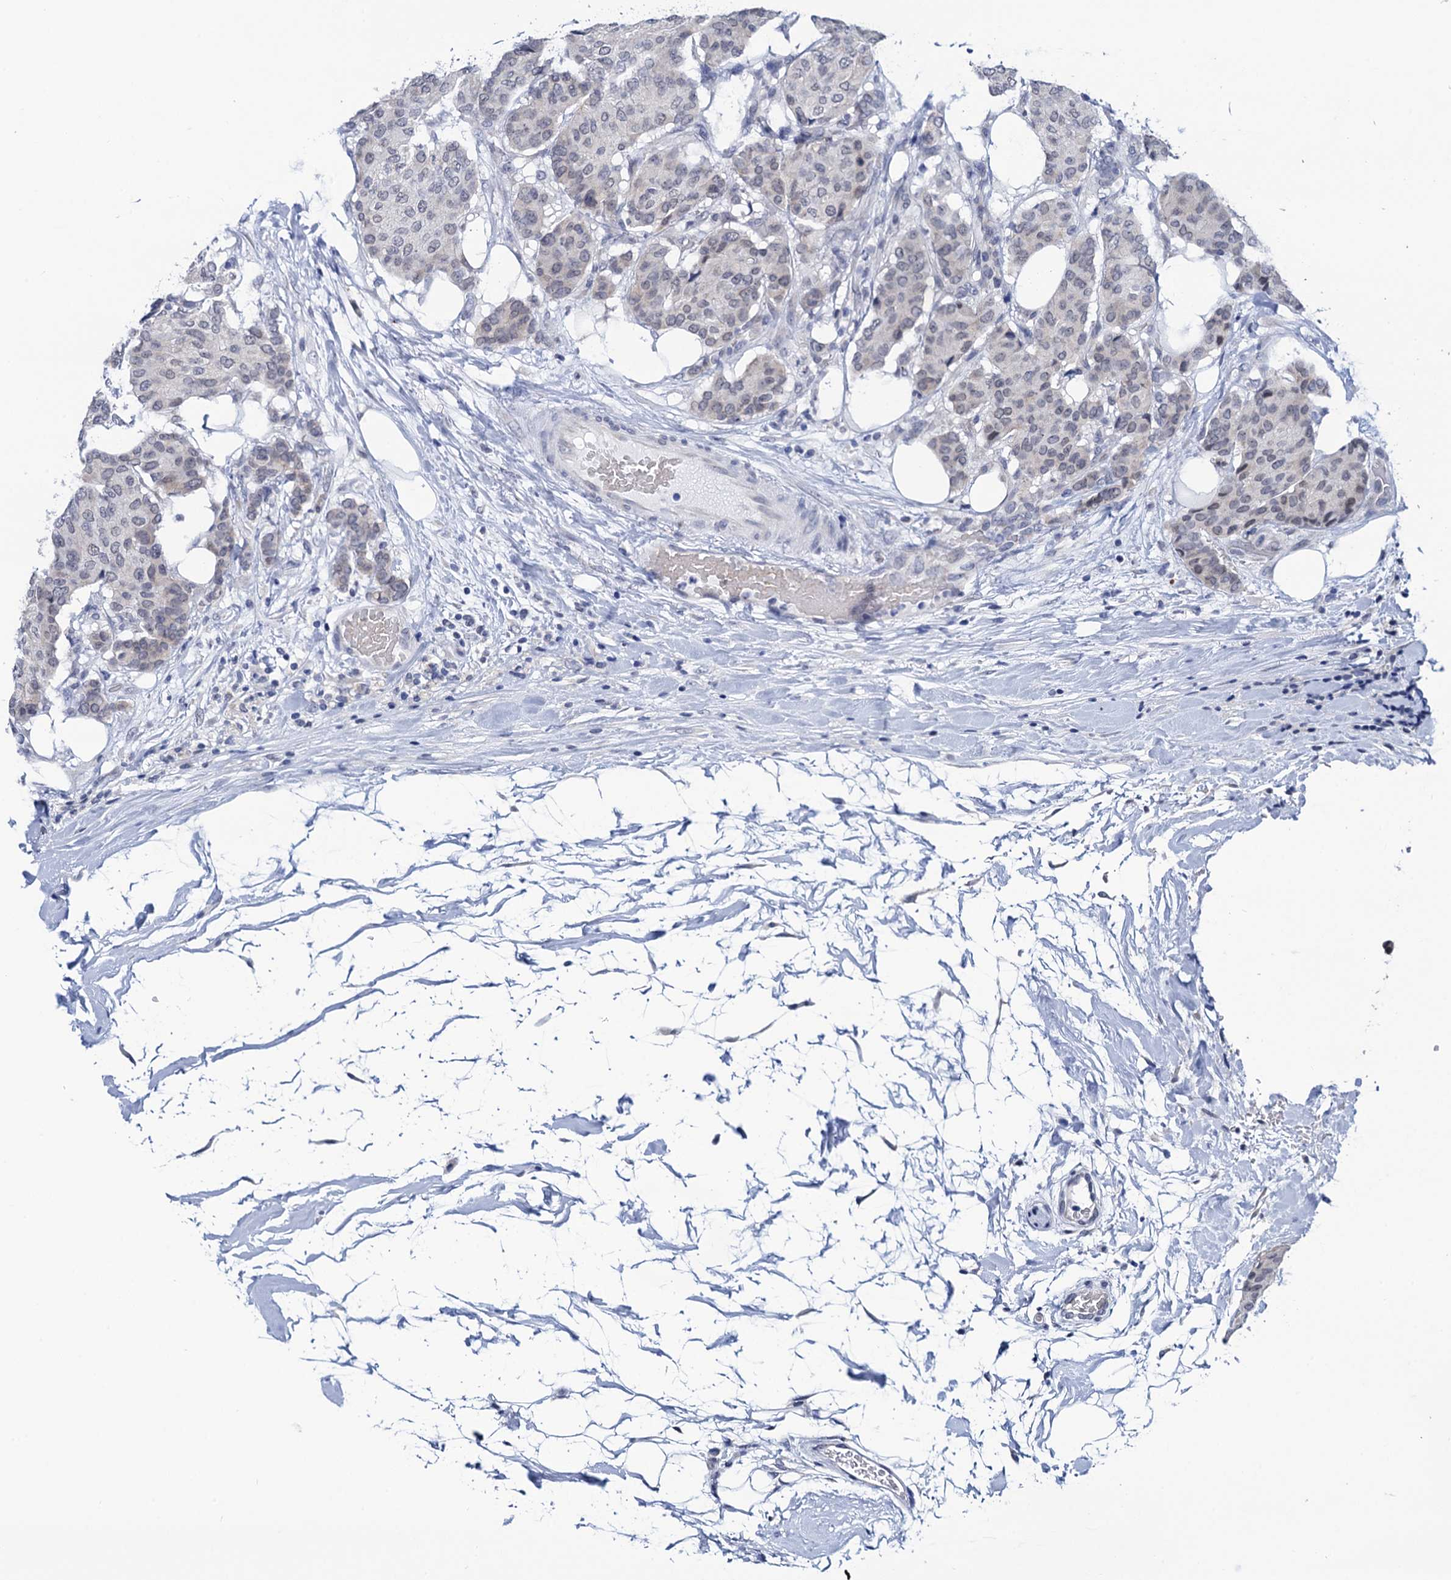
{"staining": {"intensity": "weak", "quantity": "<25%", "location": "nuclear"}, "tissue": "breast cancer", "cell_type": "Tumor cells", "image_type": "cancer", "snomed": [{"axis": "morphology", "description": "Duct carcinoma"}, {"axis": "topography", "description": "Breast"}], "caption": "Immunohistochemistry of breast infiltrating ductal carcinoma reveals no expression in tumor cells.", "gene": "C16orf87", "patient": {"sex": "female", "age": 75}}